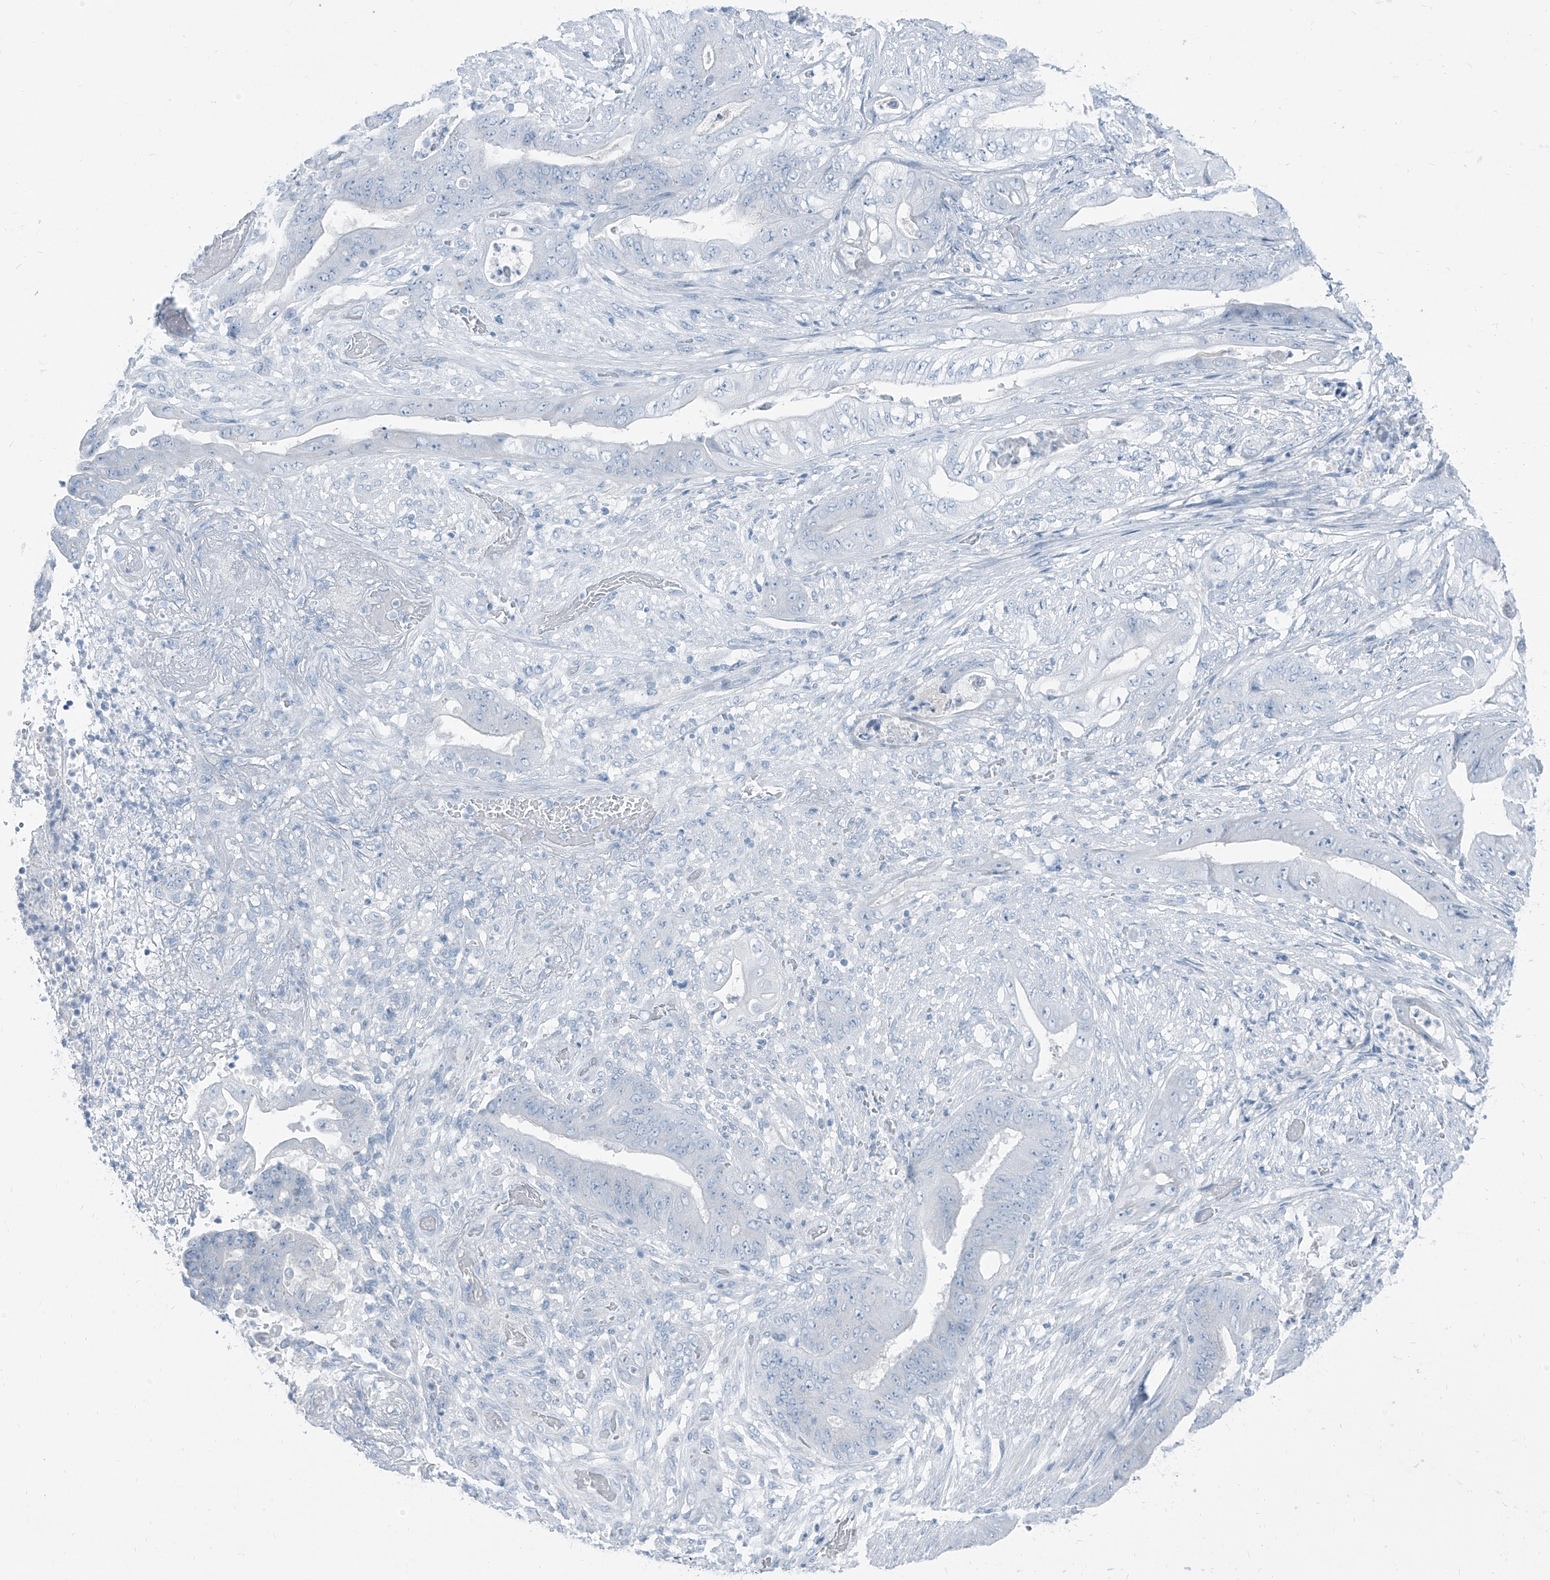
{"staining": {"intensity": "negative", "quantity": "none", "location": "none"}, "tissue": "stomach cancer", "cell_type": "Tumor cells", "image_type": "cancer", "snomed": [{"axis": "morphology", "description": "Adenocarcinoma, NOS"}, {"axis": "topography", "description": "Stomach"}], "caption": "Tumor cells show no significant protein staining in stomach adenocarcinoma.", "gene": "RGN", "patient": {"sex": "female", "age": 73}}